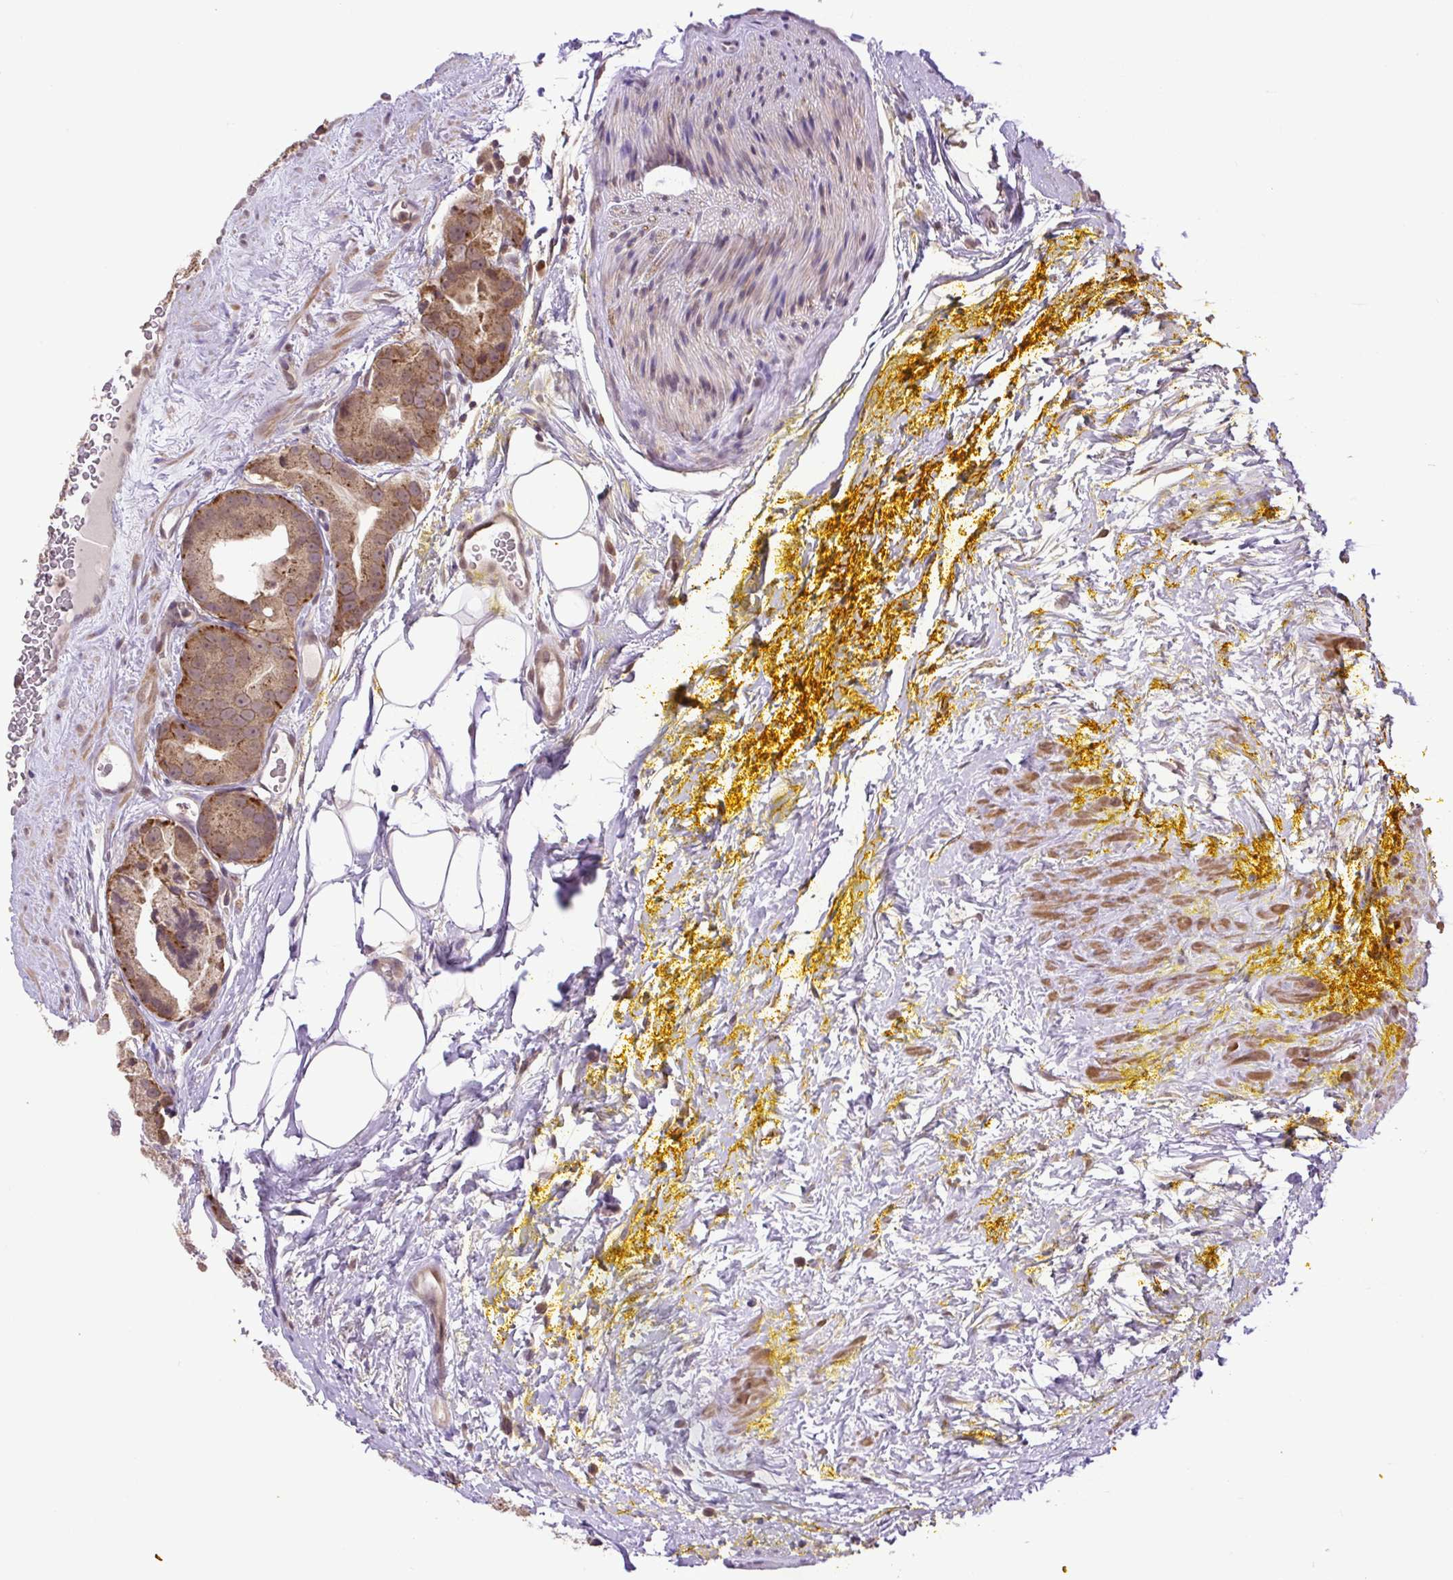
{"staining": {"intensity": "moderate", "quantity": ">75%", "location": "cytoplasmic/membranous"}, "tissue": "prostate cancer", "cell_type": "Tumor cells", "image_type": "cancer", "snomed": [{"axis": "morphology", "description": "Adenocarcinoma, High grade"}, {"axis": "topography", "description": "Prostate"}], "caption": "An immunohistochemistry micrograph of tumor tissue is shown. Protein staining in brown highlights moderate cytoplasmic/membranous positivity in prostate cancer within tumor cells.", "gene": "KPNA1", "patient": {"sex": "male", "age": 63}}